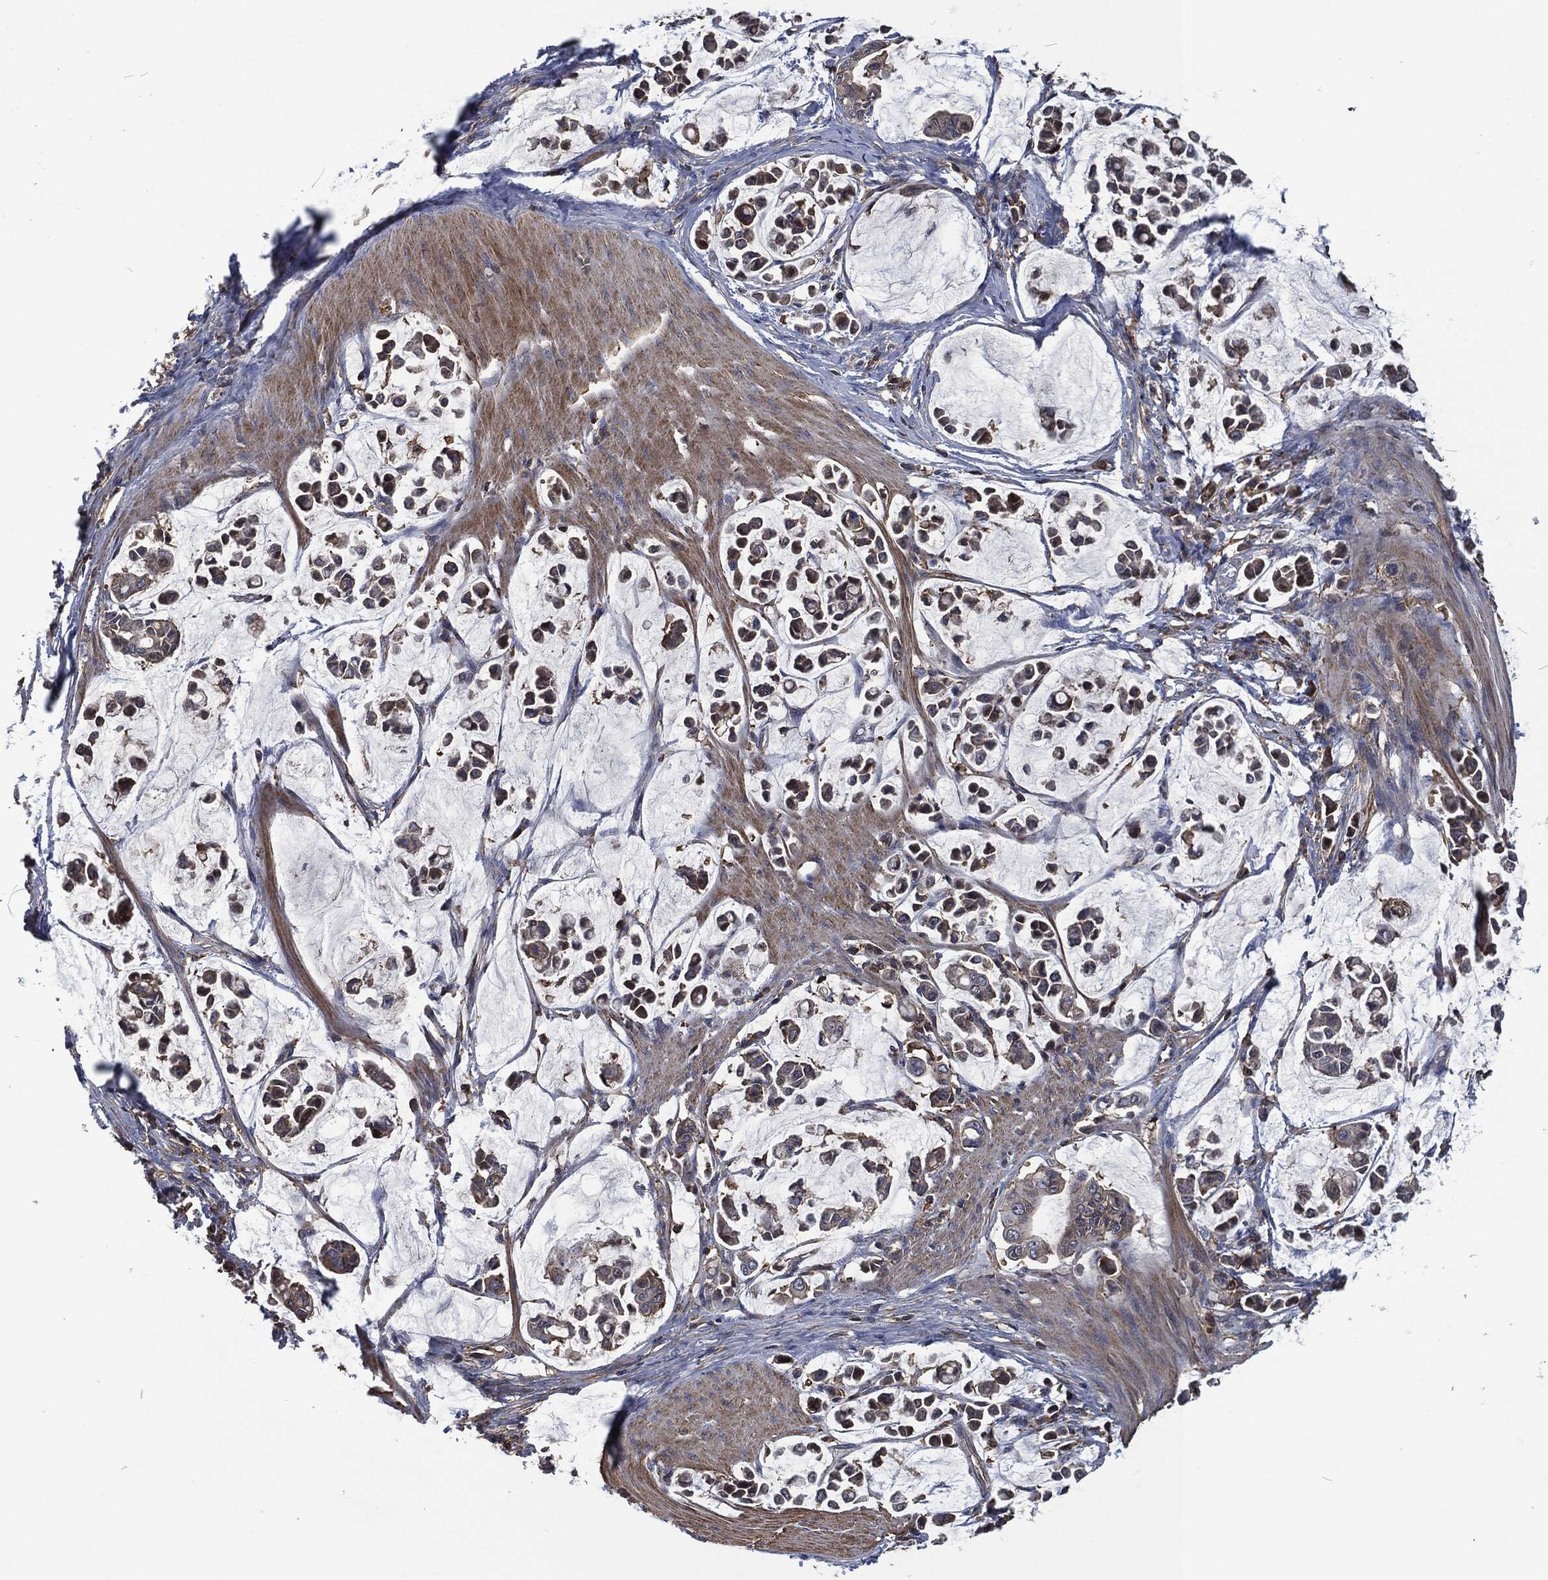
{"staining": {"intensity": "negative", "quantity": "none", "location": "none"}, "tissue": "stomach cancer", "cell_type": "Tumor cells", "image_type": "cancer", "snomed": [{"axis": "morphology", "description": "Adenocarcinoma, NOS"}, {"axis": "topography", "description": "Stomach"}], "caption": "The immunohistochemistry photomicrograph has no significant staining in tumor cells of adenocarcinoma (stomach) tissue. The staining was performed using DAB (3,3'-diaminobenzidine) to visualize the protein expression in brown, while the nuclei were stained in blue with hematoxylin (Magnification: 20x).", "gene": "LGALS9", "patient": {"sex": "male", "age": 82}}